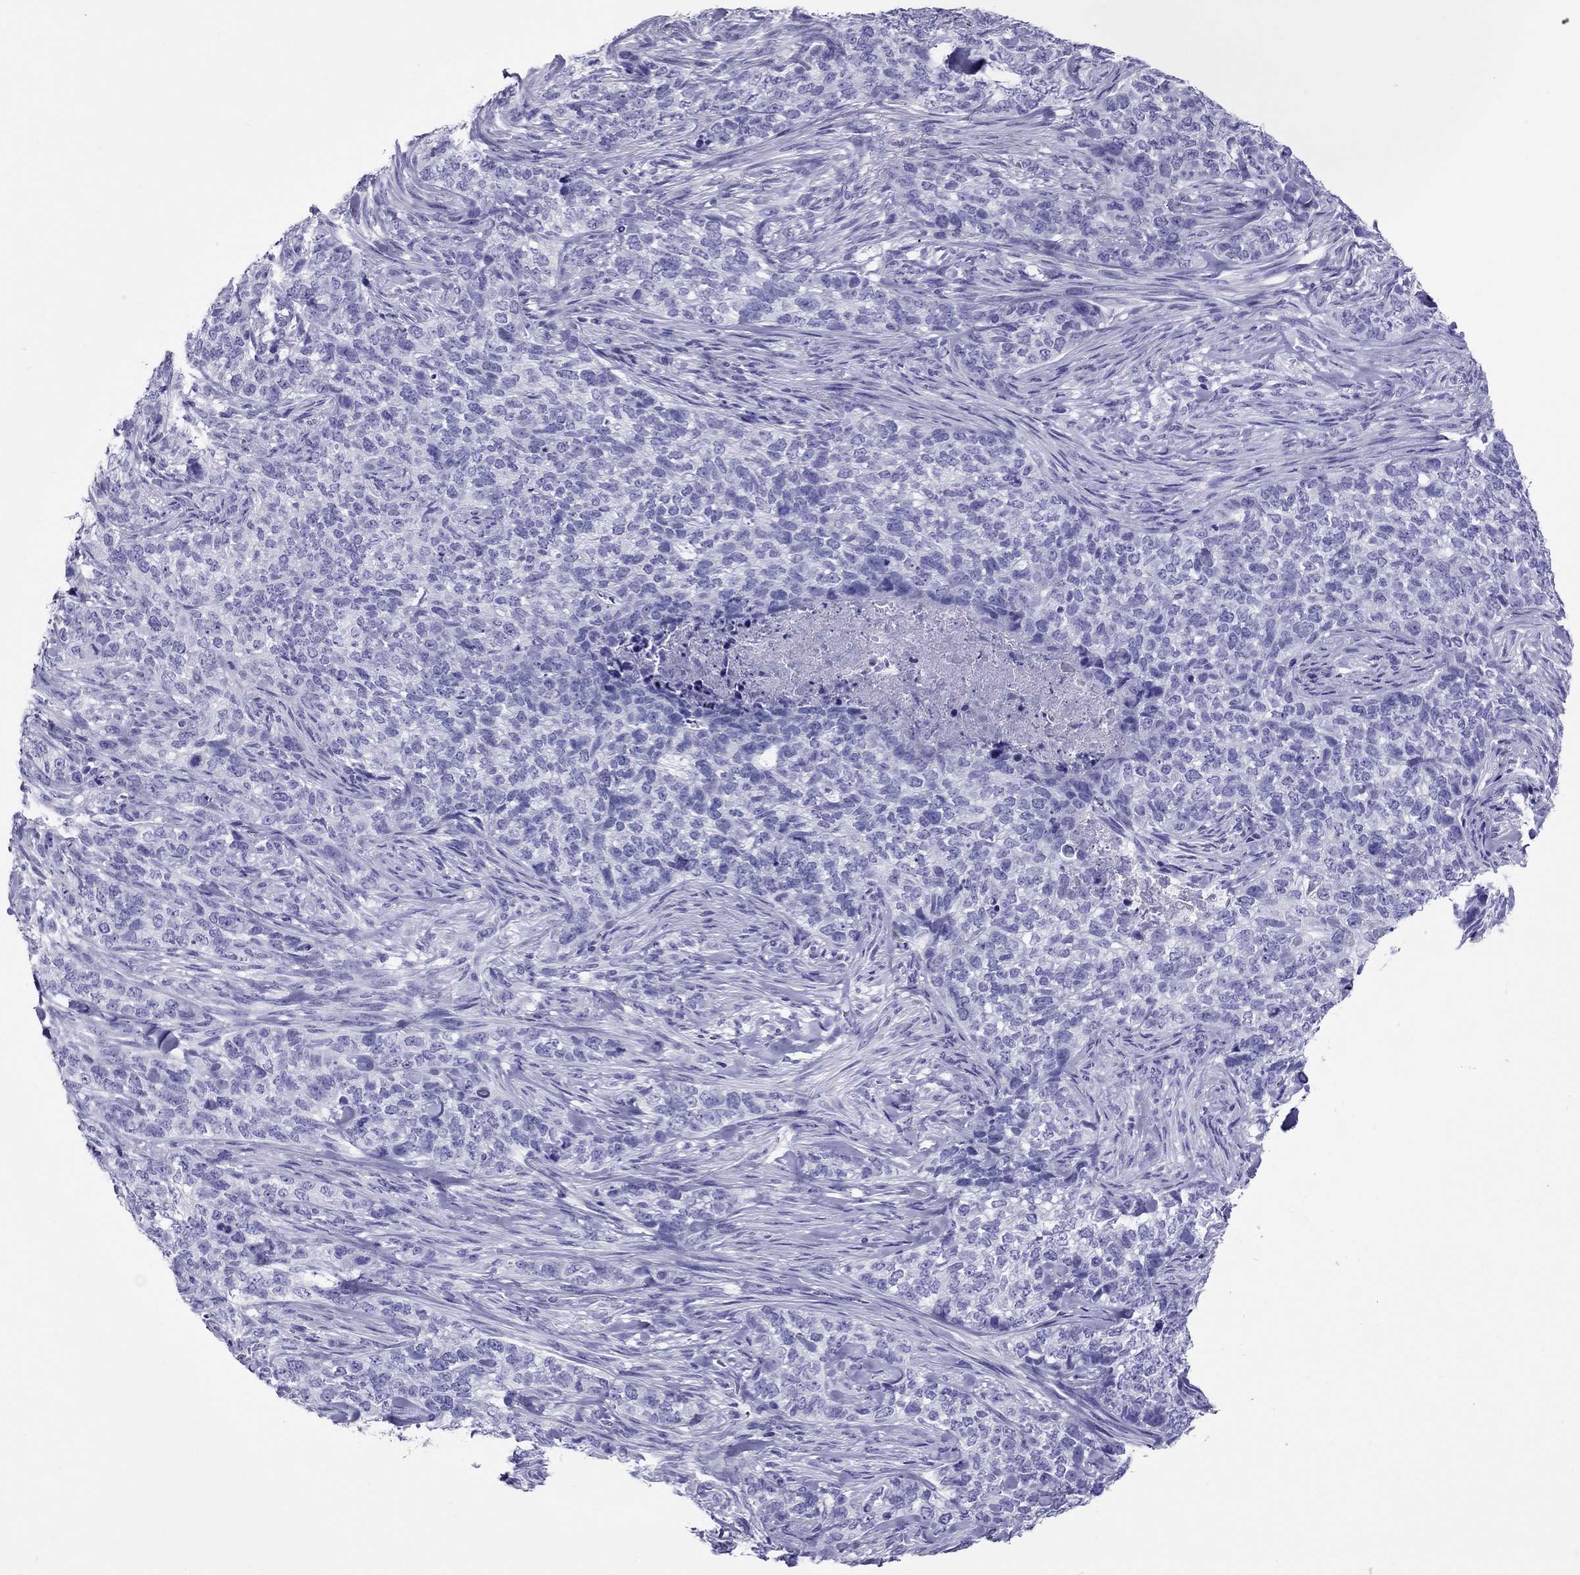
{"staining": {"intensity": "negative", "quantity": "none", "location": "none"}, "tissue": "skin cancer", "cell_type": "Tumor cells", "image_type": "cancer", "snomed": [{"axis": "morphology", "description": "Basal cell carcinoma"}, {"axis": "topography", "description": "Skin"}], "caption": "The micrograph exhibits no significant staining in tumor cells of skin cancer.", "gene": "AVPR1B", "patient": {"sex": "female", "age": 69}}